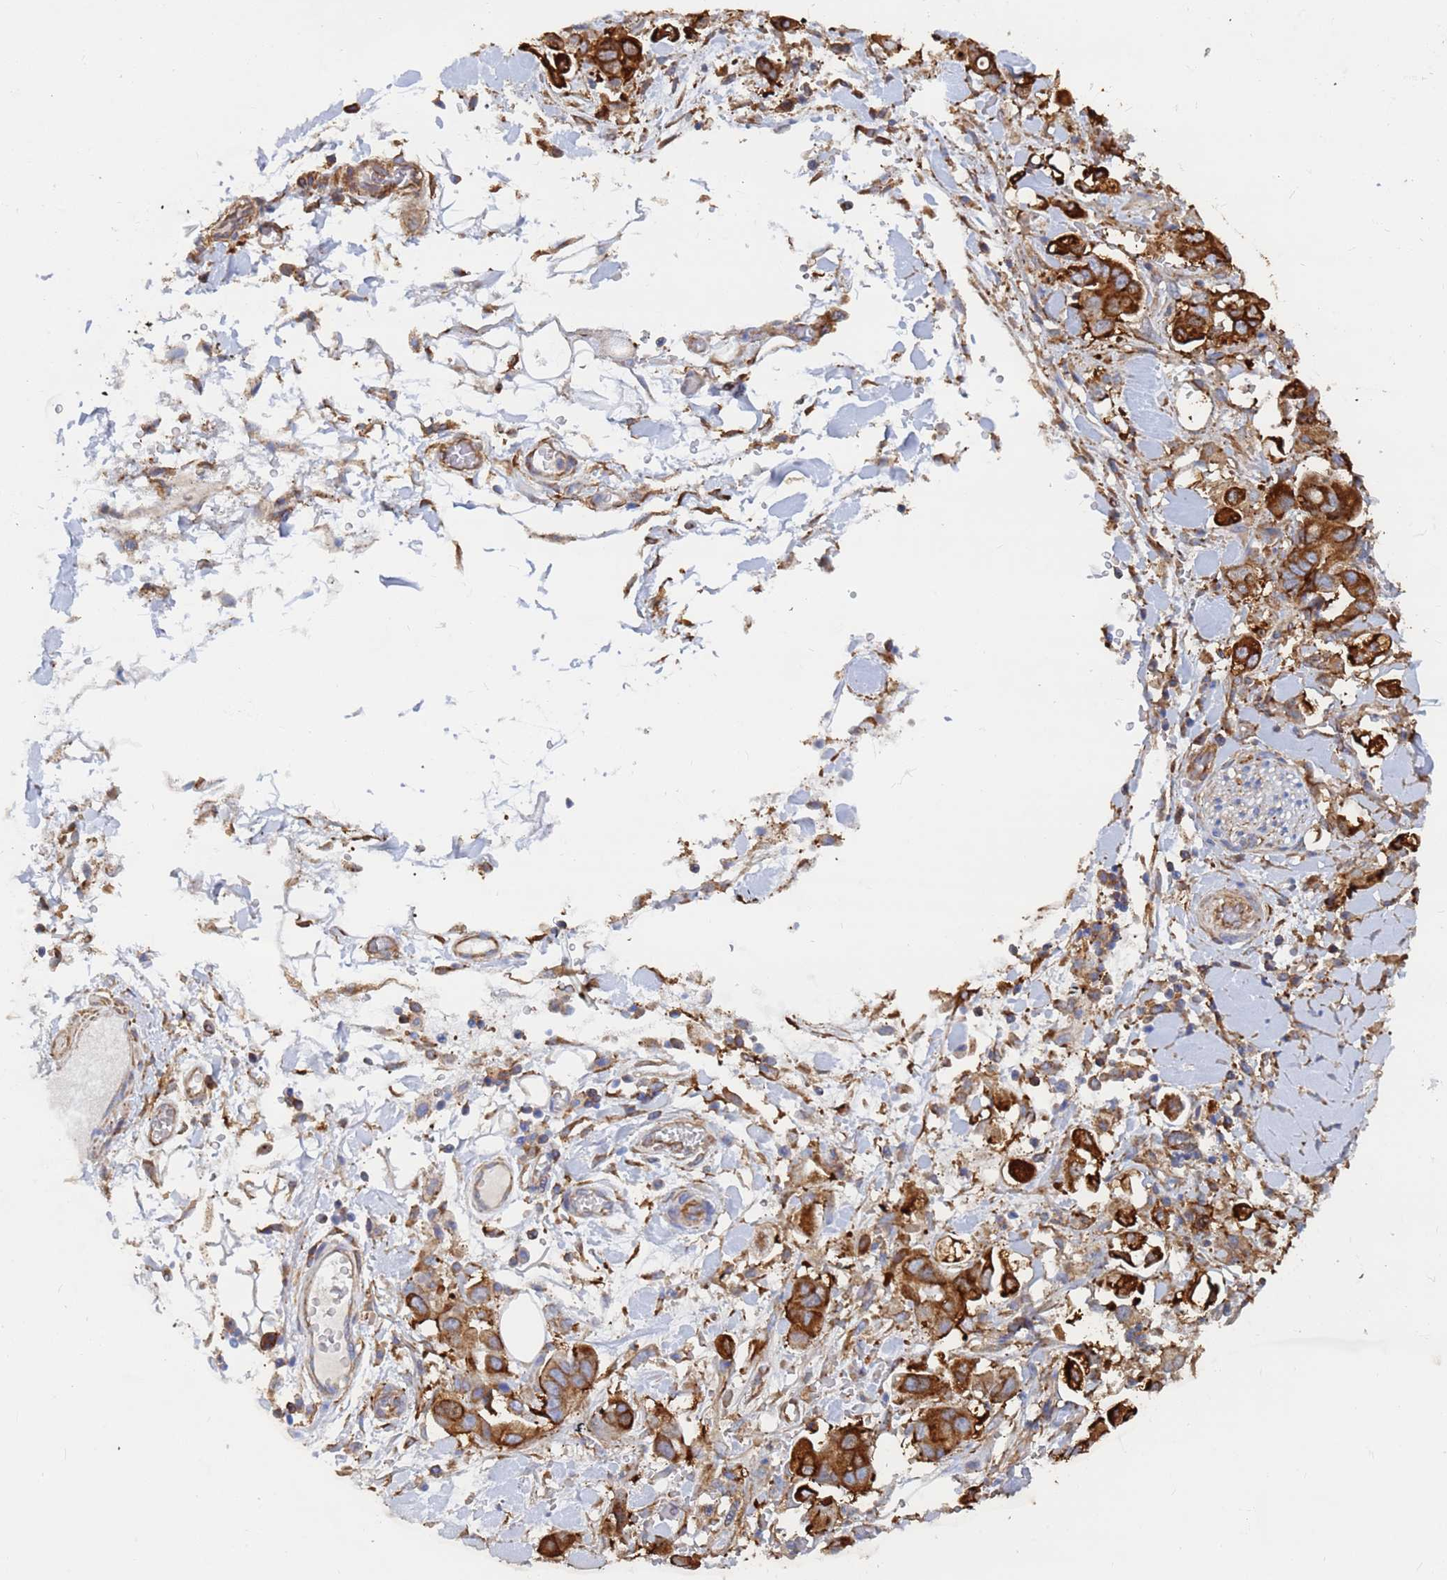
{"staining": {"intensity": "strong", "quantity": ">75%", "location": "cytoplasmic/membranous"}, "tissue": "stomach cancer", "cell_type": "Tumor cells", "image_type": "cancer", "snomed": [{"axis": "morphology", "description": "Adenocarcinoma, NOS"}, {"axis": "topography", "description": "Stomach"}], "caption": "A high-resolution histopathology image shows immunohistochemistry (IHC) staining of stomach cancer, which displays strong cytoplasmic/membranous staining in about >75% of tumor cells.", "gene": "GPR42", "patient": {"sex": "male", "age": 62}}